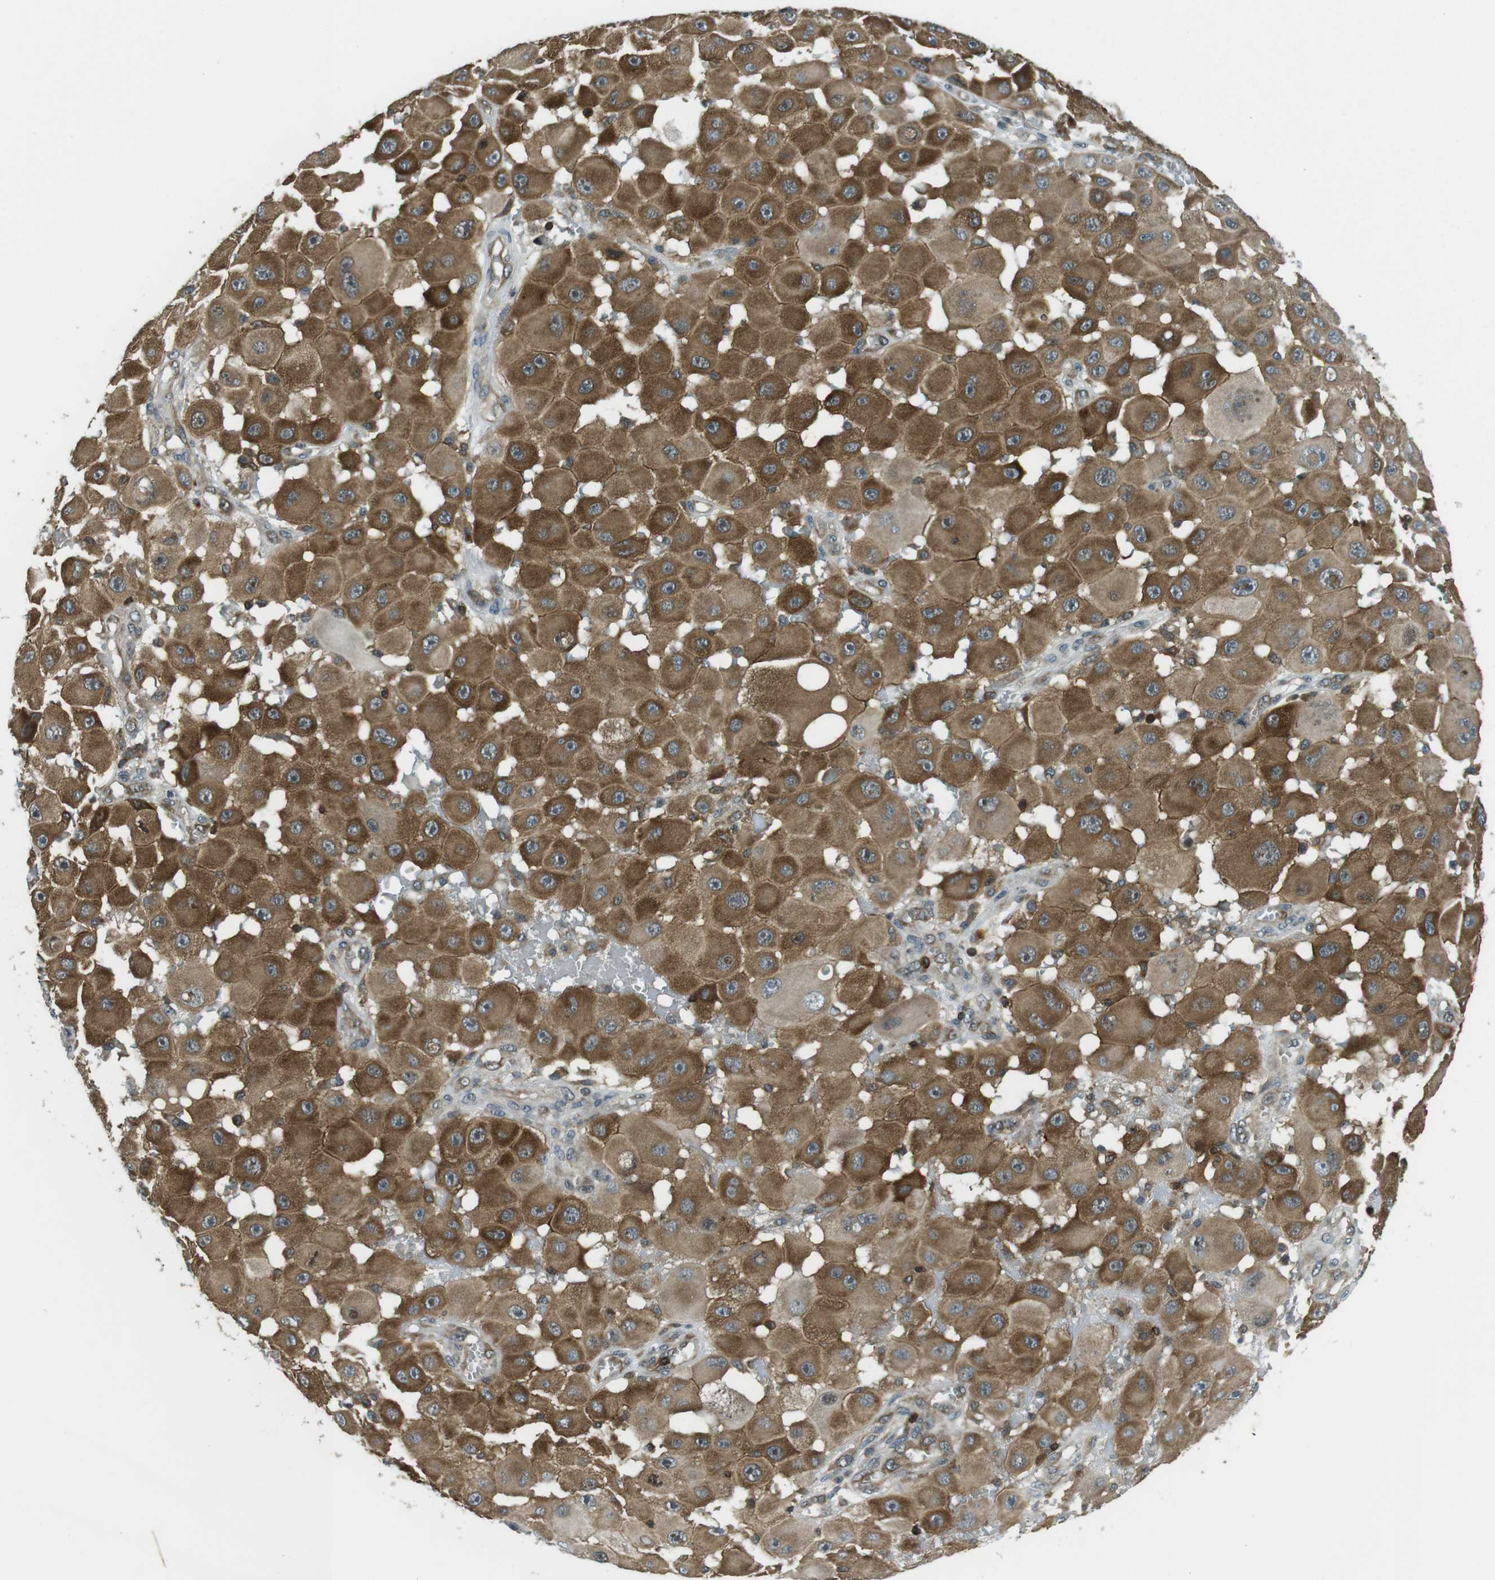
{"staining": {"intensity": "moderate", "quantity": ">75%", "location": "cytoplasmic/membranous"}, "tissue": "melanoma", "cell_type": "Tumor cells", "image_type": "cancer", "snomed": [{"axis": "morphology", "description": "Malignant melanoma, NOS"}, {"axis": "topography", "description": "Skin"}], "caption": "Approximately >75% of tumor cells in human malignant melanoma show moderate cytoplasmic/membranous protein positivity as visualized by brown immunohistochemical staining.", "gene": "STK10", "patient": {"sex": "female", "age": 81}}